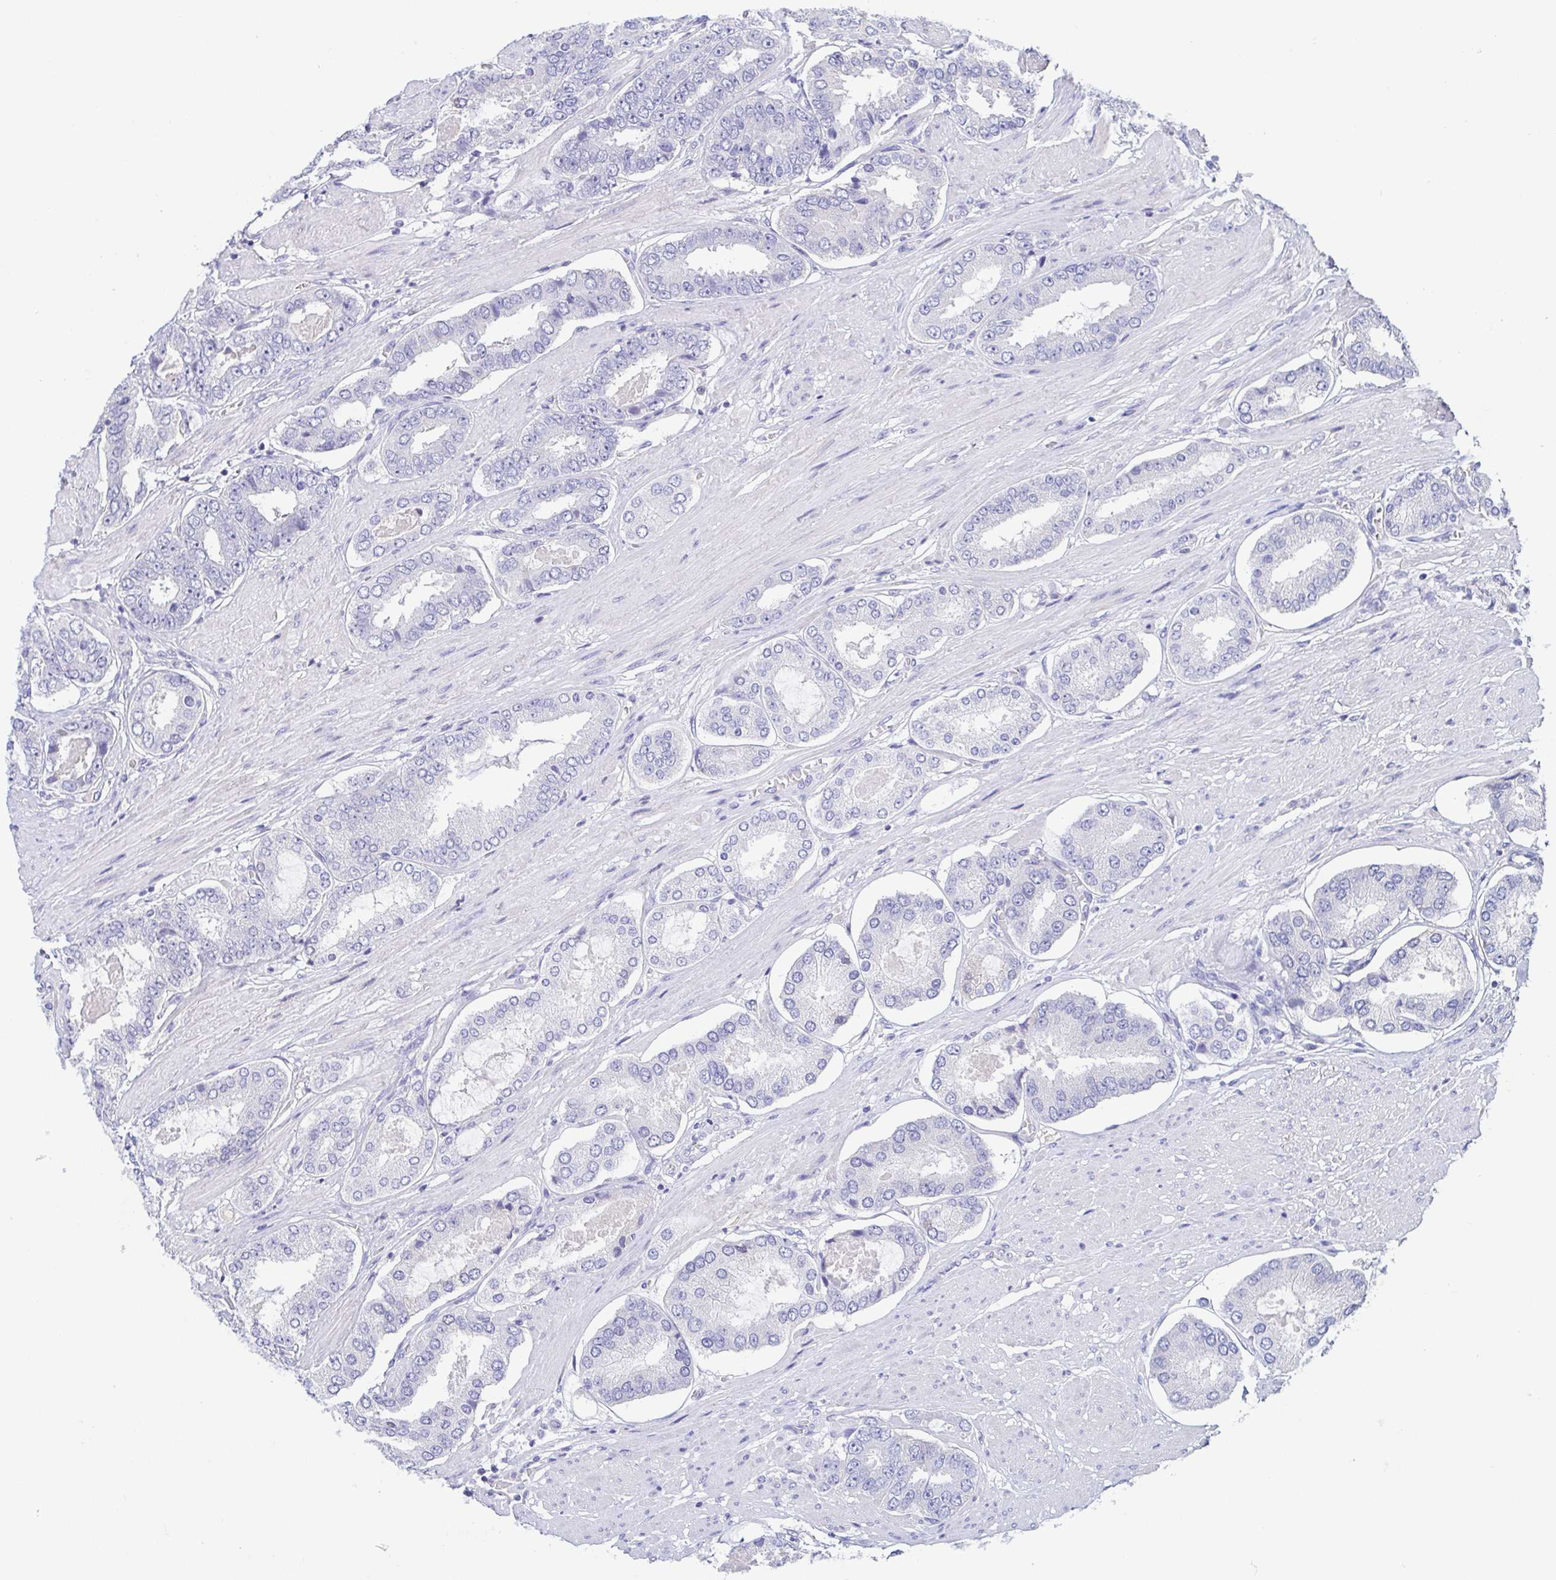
{"staining": {"intensity": "negative", "quantity": "none", "location": "none"}, "tissue": "prostate cancer", "cell_type": "Tumor cells", "image_type": "cancer", "snomed": [{"axis": "morphology", "description": "Adenocarcinoma, High grade"}, {"axis": "topography", "description": "Prostate"}], "caption": "There is no significant expression in tumor cells of prostate adenocarcinoma (high-grade).", "gene": "TREH", "patient": {"sex": "male", "age": 63}}